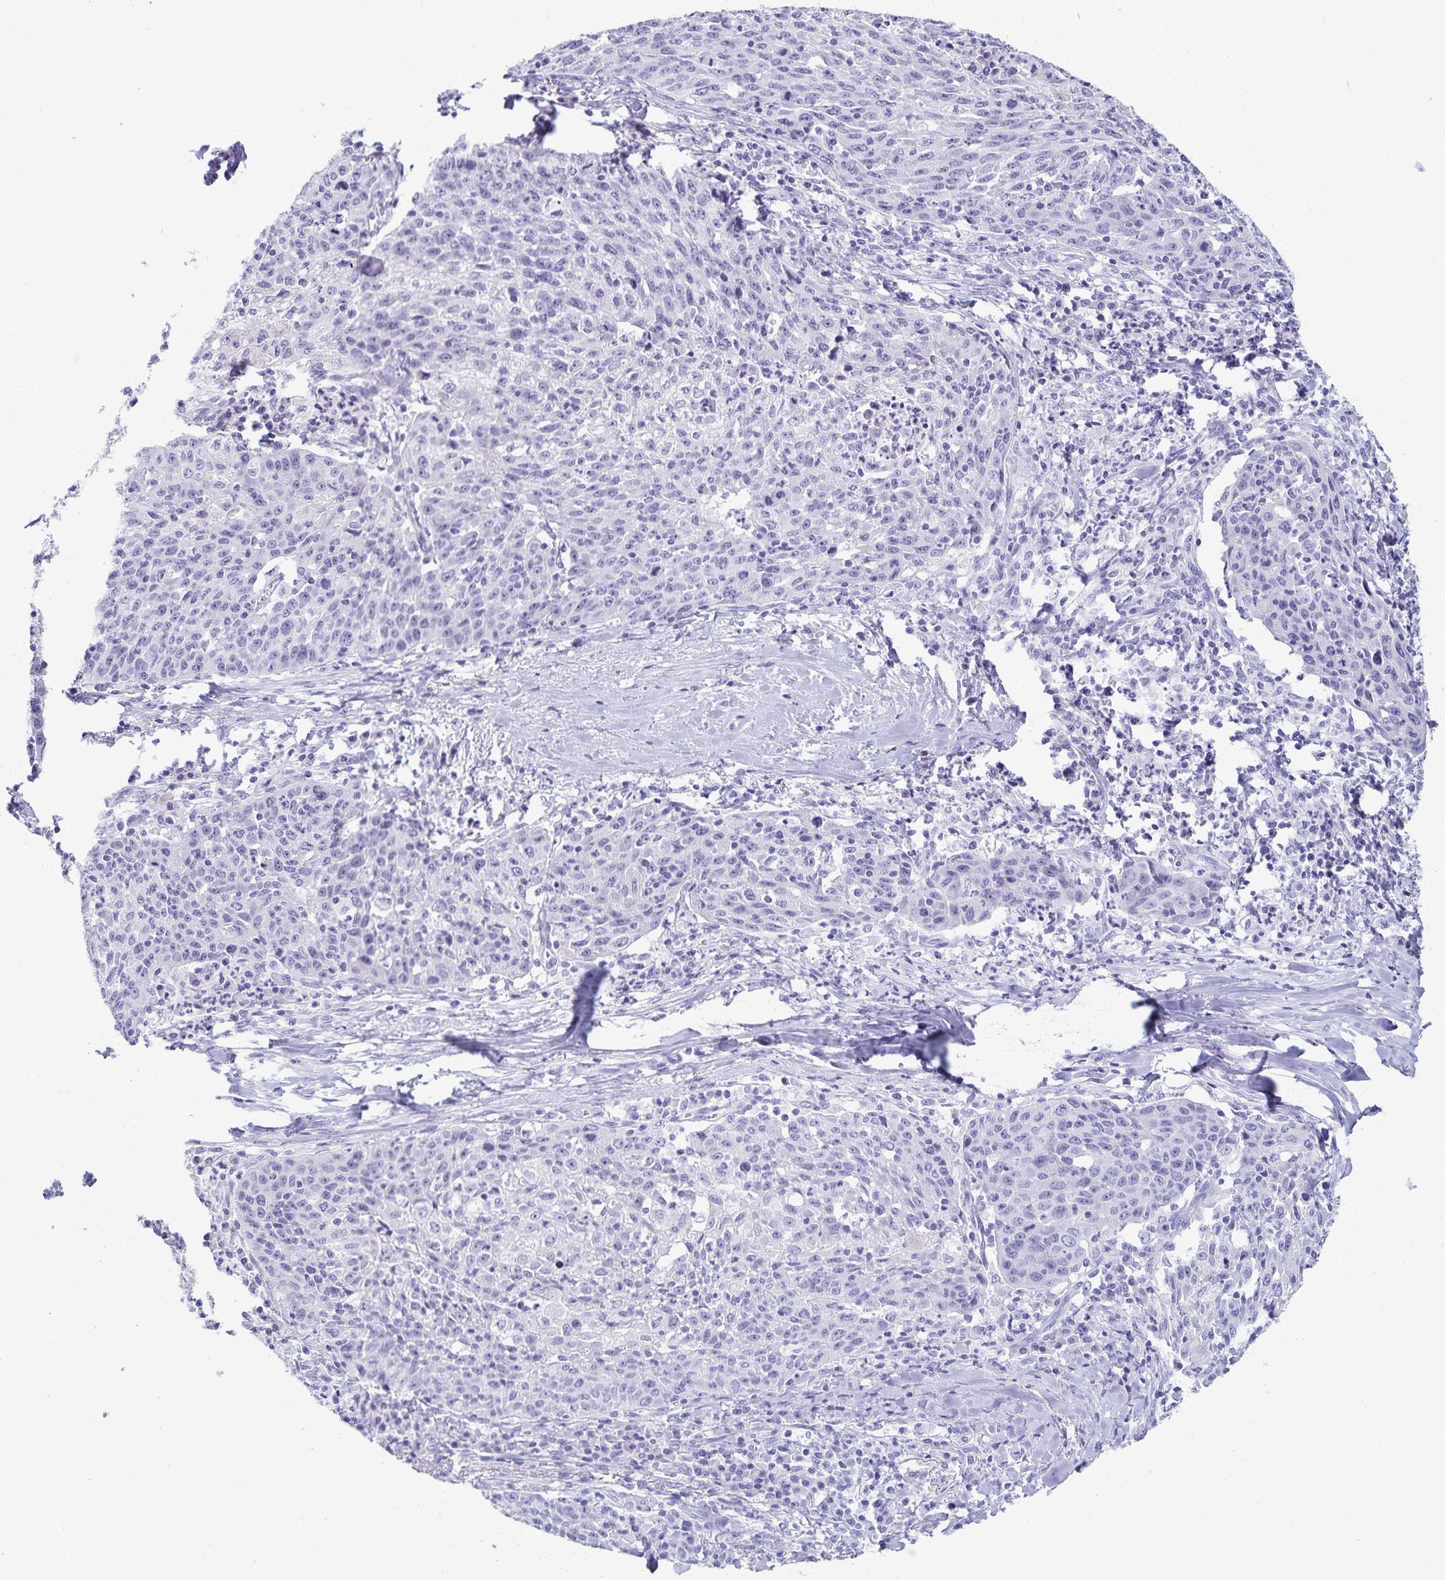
{"staining": {"intensity": "negative", "quantity": "none", "location": "none"}, "tissue": "lung cancer", "cell_type": "Tumor cells", "image_type": "cancer", "snomed": [{"axis": "morphology", "description": "Squamous cell carcinoma, NOS"}, {"axis": "morphology", "description": "Squamous cell carcinoma, metastatic, NOS"}, {"axis": "topography", "description": "Bronchus"}, {"axis": "topography", "description": "Lung"}], "caption": "Human lung cancer (squamous cell carcinoma) stained for a protein using immunohistochemistry (IHC) demonstrates no staining in tumor cells.", "gene": "C2orf50", "patient": {"sex": "male", "age": 62}}